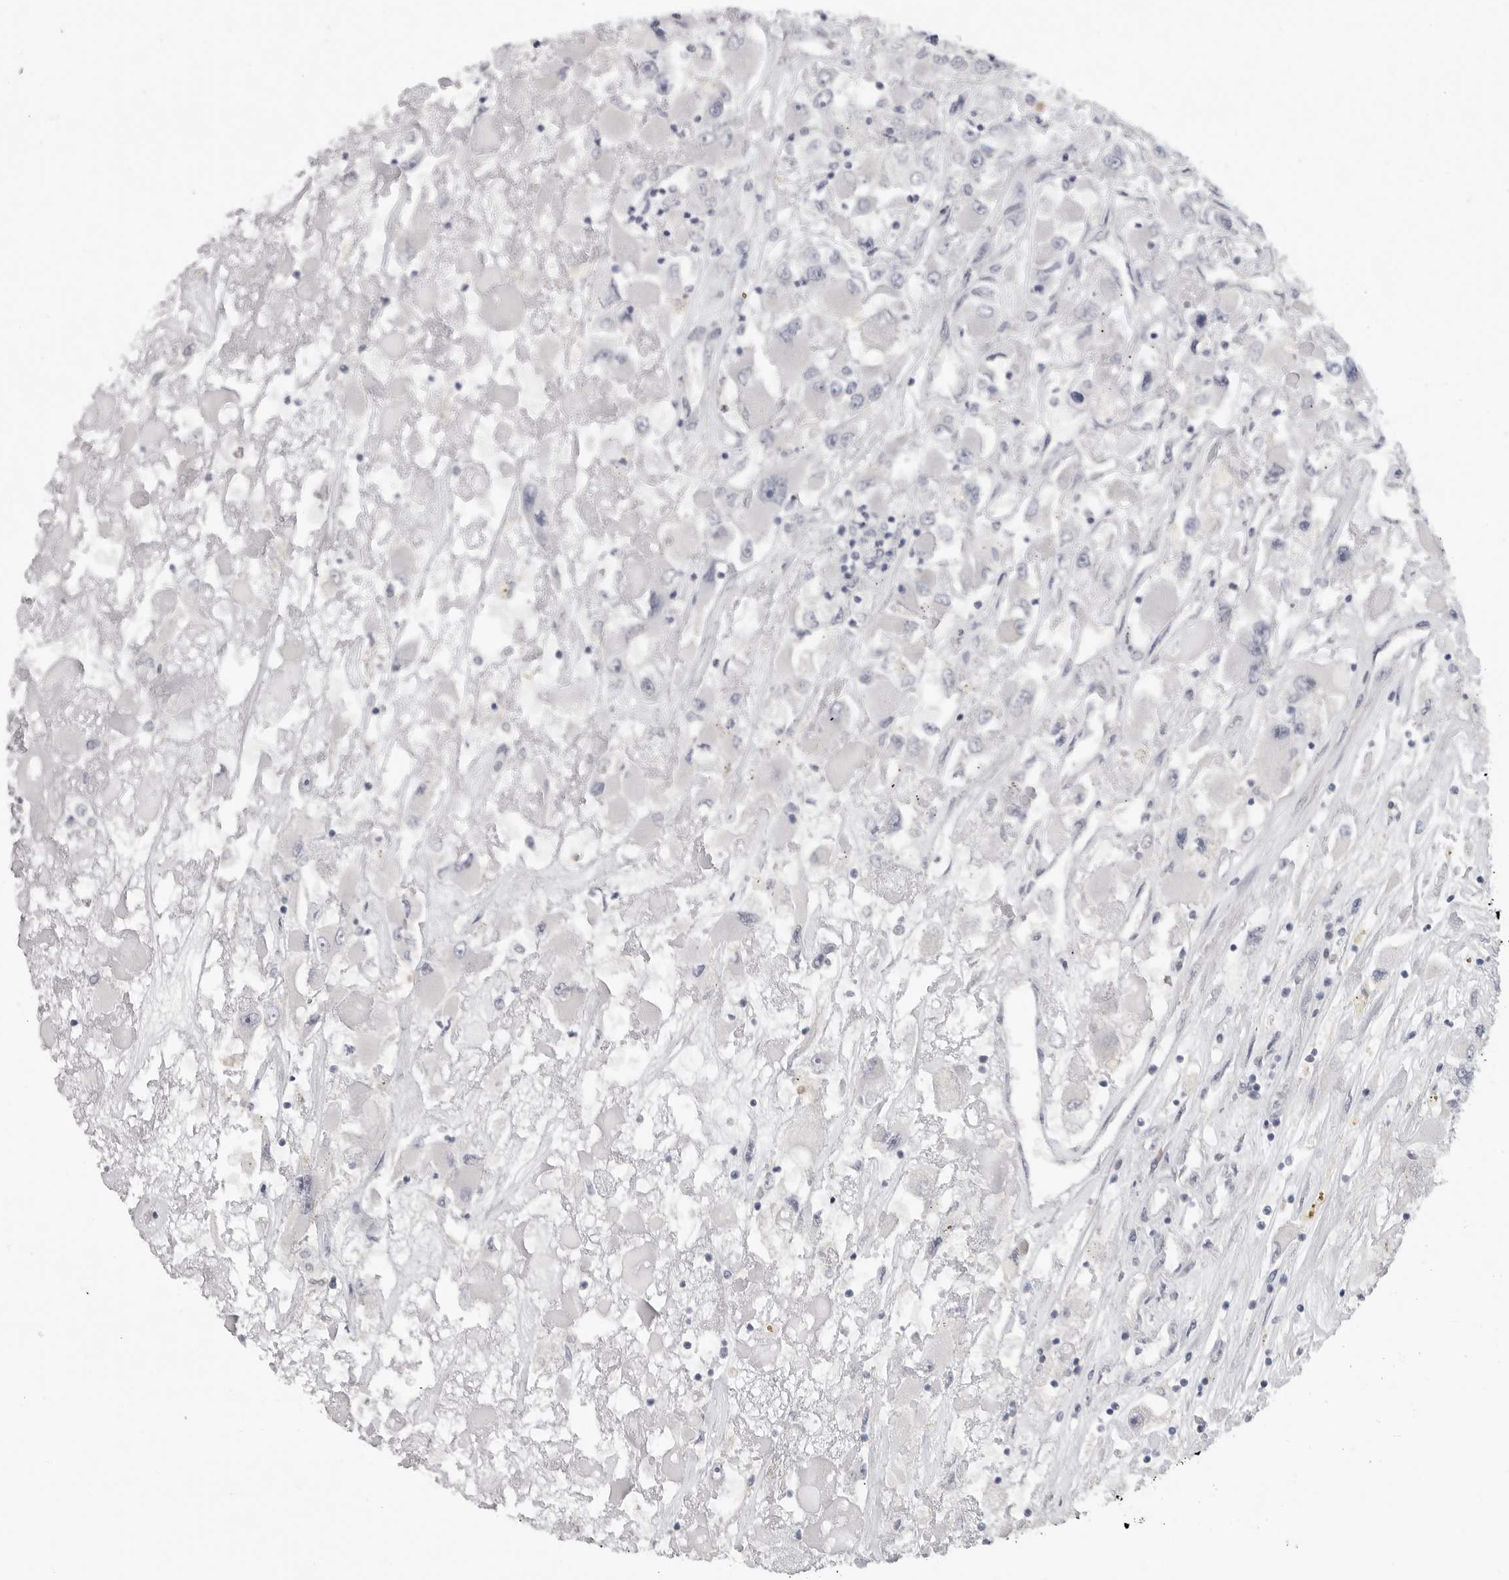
{"staining": {"intensity": "negative", "quantity": "none", "location": "none"}, "tissue": "renal cancer", "cell_type": "Tumor cells", "image_type": "cancer", "snomed": [{"axis": "morphology", "description": "Adenocarcinoma, NOS"}, {"axis": "topography", "description": "Kidney"}], "caption": "Renal cancer (adenocarcinoma) stained for a protein using IHC exhibits no expression tumor cells.", "gene": "FBXO43", "patient": {"sex": "female", "age": 52}}